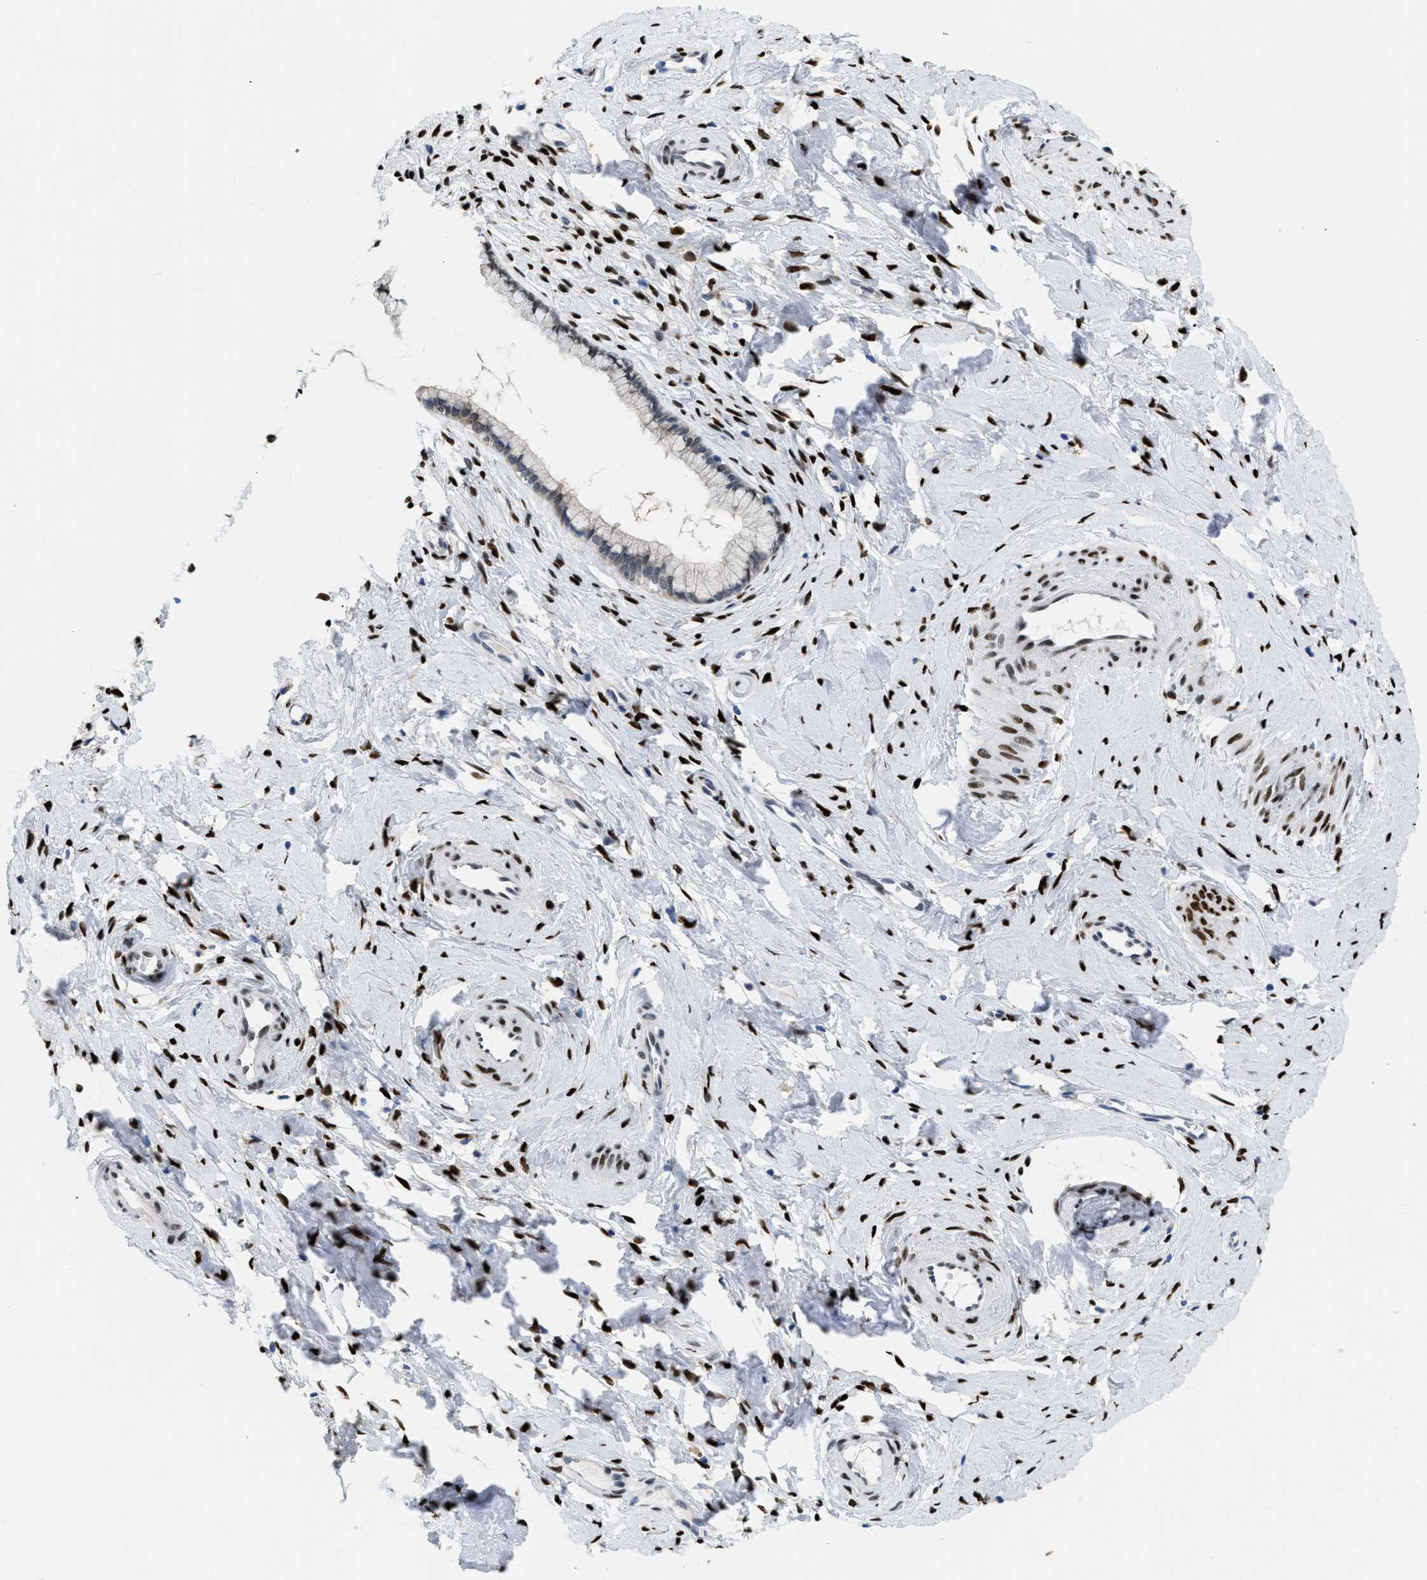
{"staining": {"intensity": "weak", "quantity": "<25%", "location": "nuclear"}, "tissue": "cervix", "cell_type": "Glandular cells", "image_type": "normal", "snomed": [{"axis": "morphology", "description": "Normal tissue, NOS"}, {"axis": "topography", "description": "Cervix"}], "caption": "Normal cervix was stained to show a protein in brown. There is no significant staining in glandular cells. (Stains: DAB immunohistochemistry (IHC) with hematoxylin counter stain, Microscopy: brightfield microscopy at high magnification).", "gene": "NFIX", "patient": {"sex": "female", "age": 65}}